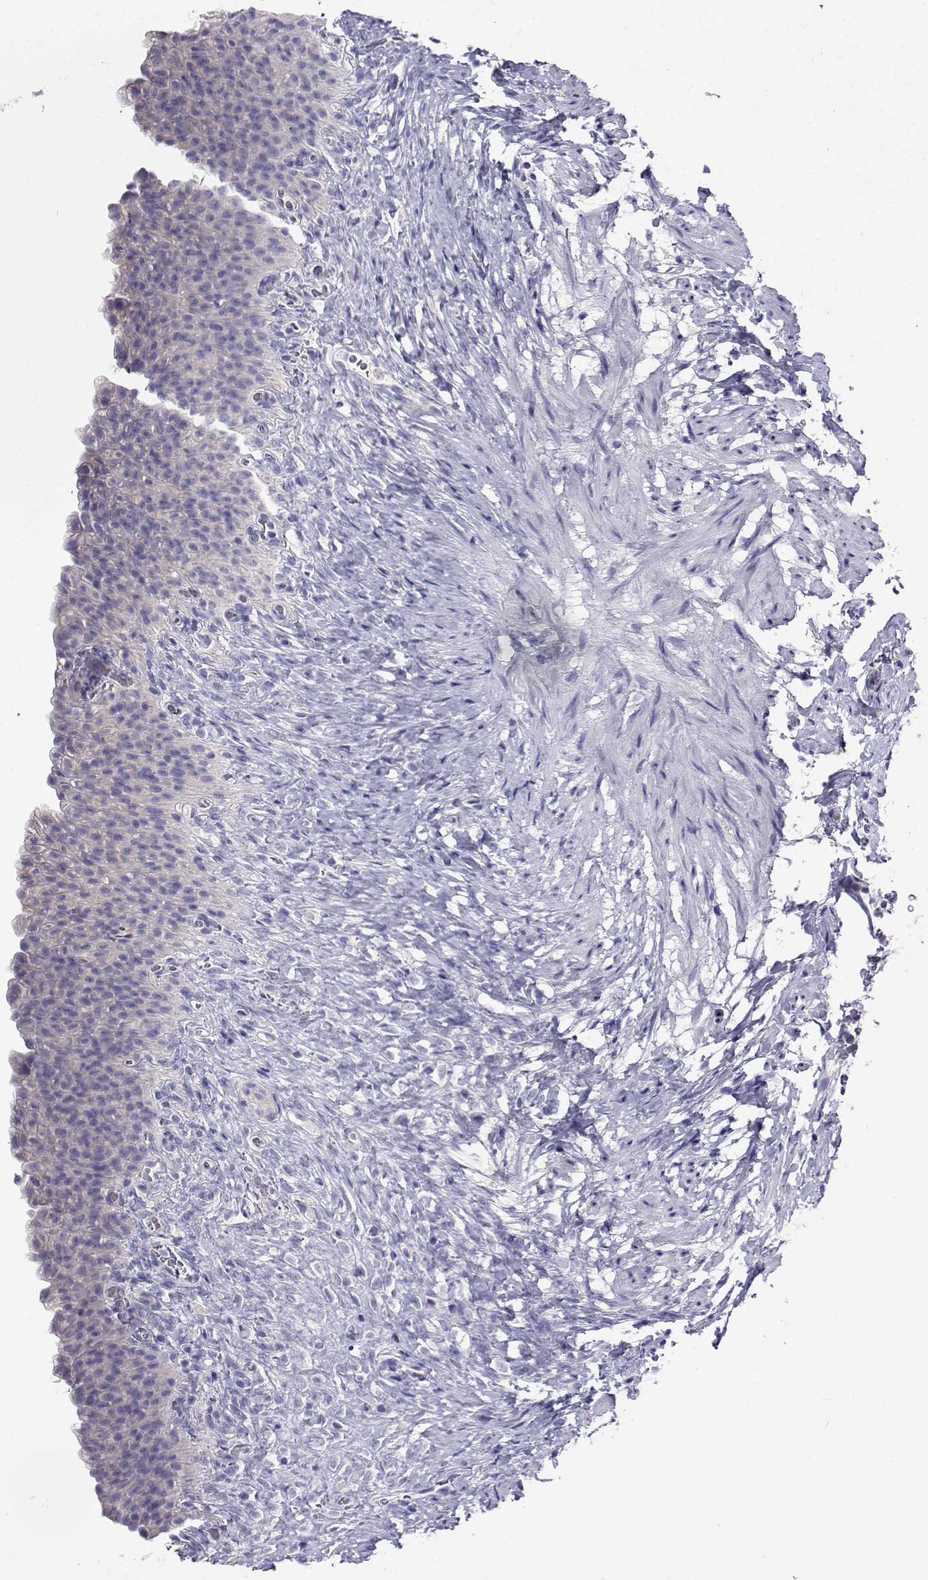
{"staining": {"intensity": "negative", "quantity": "none", "location": "none"}, "tissue": "urinary bladder", "cell_type": "Urothelial cells", "image_type": "normal", "snomed": [{"axis": "morphology", "description": "Normal tissue, NOS"}, {"axis": "topography", "description": "Urinary bladder"}, {"axis": "topography", "description": "Prostate"}], "caption": "Urinary bladder was stained to show a protein in brown. There is no significant positivity in urothelial cells. (DAB (3,3'-diaminobenzidine) IHC, high magnification).", "gene": "LHFPL7", "patient": {"sex": "male", "age": 76}}